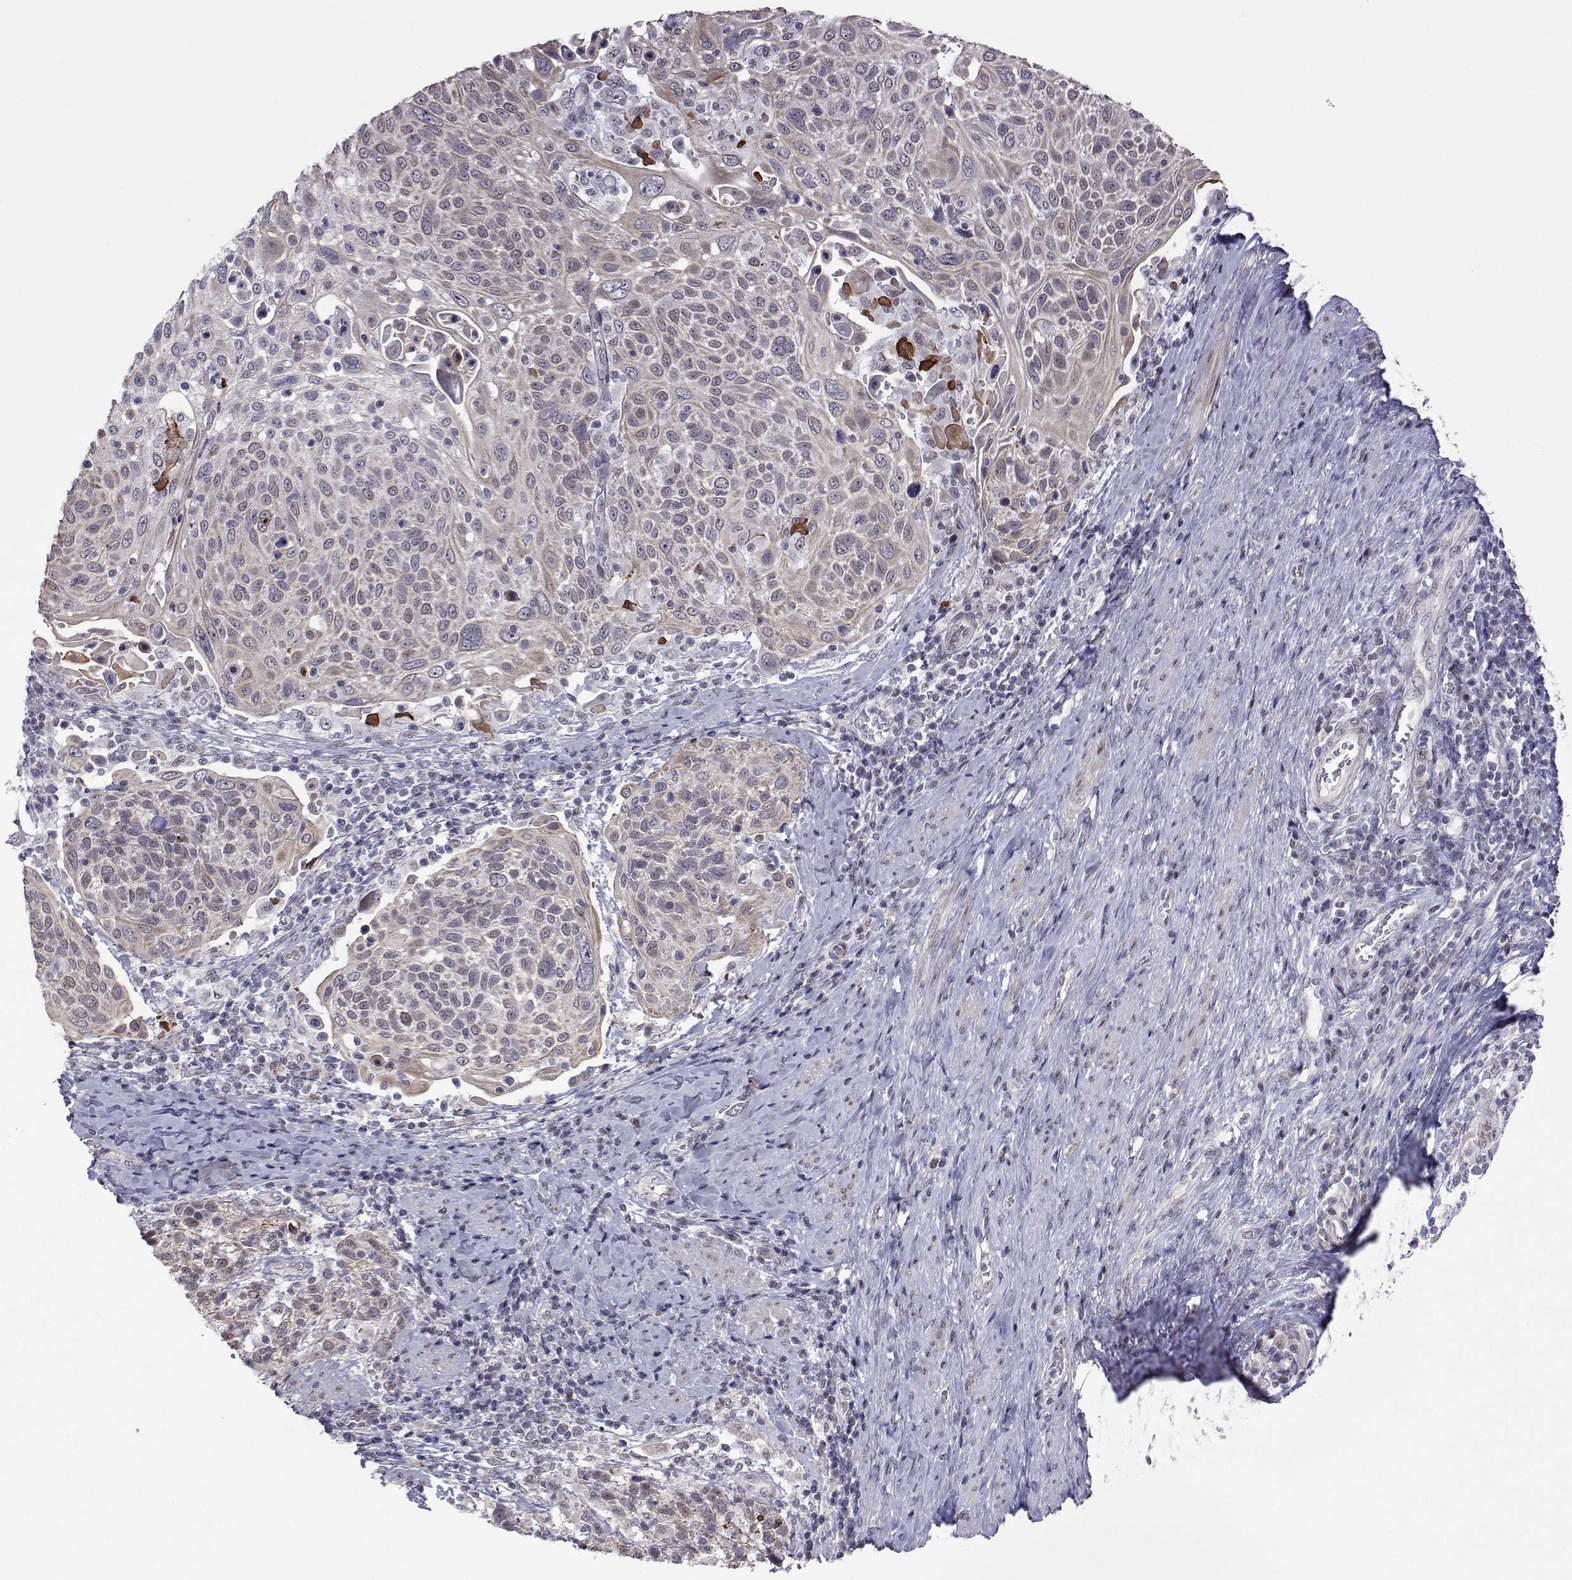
{"staining": {"intensity": "weak", "quantity": "<25%", "location": "nuclear"}, "tissue": "cervical cancer", "cell_type": "Tumor cells", "image_type": "cancer", "snomed": [{"axis": "morphology", "description": "Squamous cell carcinoma, NOS"}, {"axis": "topography", "description": "Cervix"}], "caption": "This is an immunohistochemistry histopathology image of human cervical cancer (squamous cell carcinoma). There is no positivity in tumor cells.", "gene": "EFCAB3", "patient": {"sex": "female", "age": 61}}